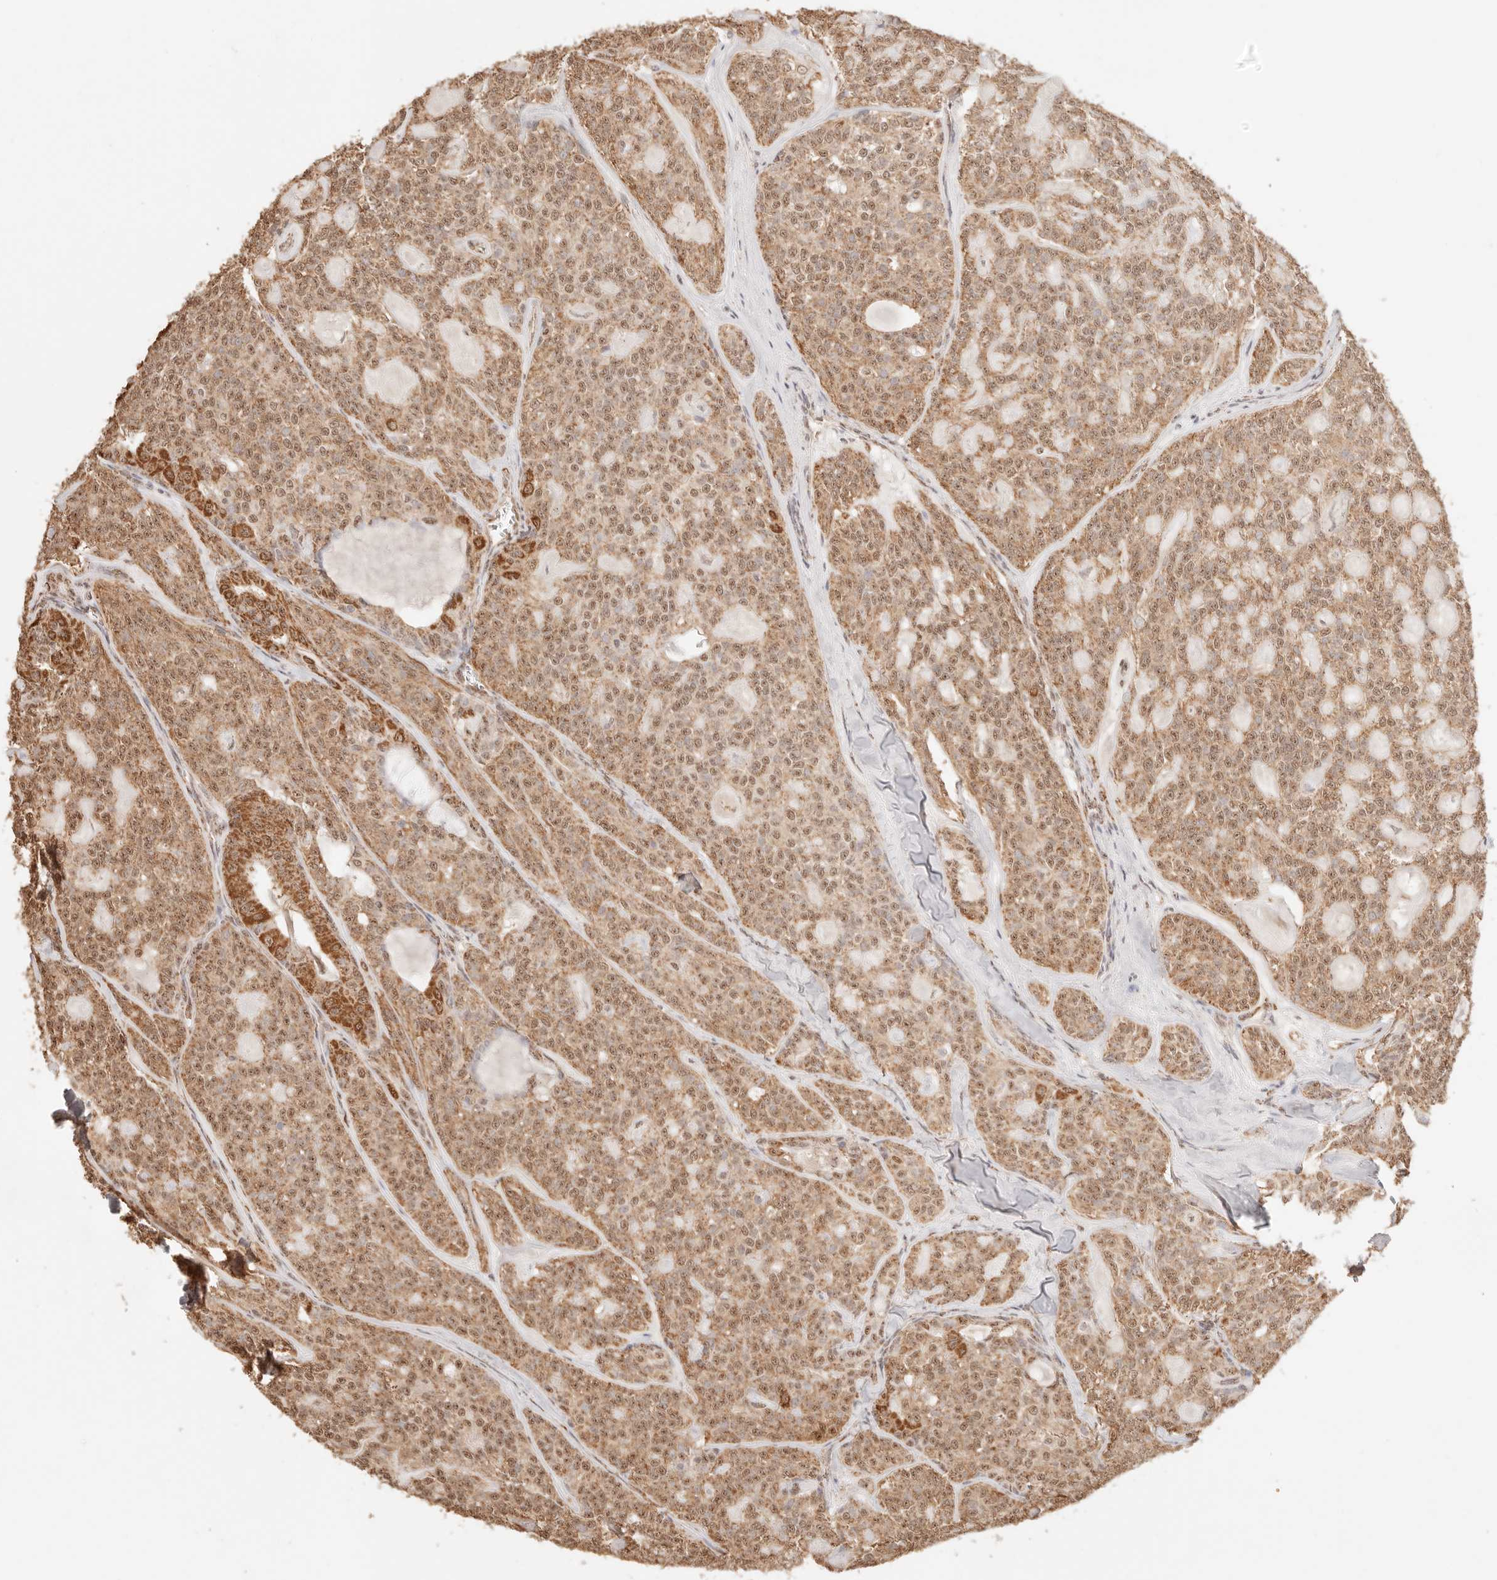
{"staining": {"intensity": "moderate", "quantity": ">75%", "location": "cytoplasmic/membranous,nuclear"}, "tissue": "head and neck cancer", "cell_type": "Tumor cells", "image_type": "cancer", "snomed": [{"axis": "morphology", "description": "Adenocarcinoma, NOS"}, {"axis": "topography", "description": "Head-Neck"}], "caption": "A brown stain shows moderate cytoplasmic/membranous and nuclear positivity of a protein in head and neck cancer tumor cells. (IHC, brightfield microscopy, high magnification).", "gene": "IL1R2", "patient": {"sex": "male", "age": 66}}